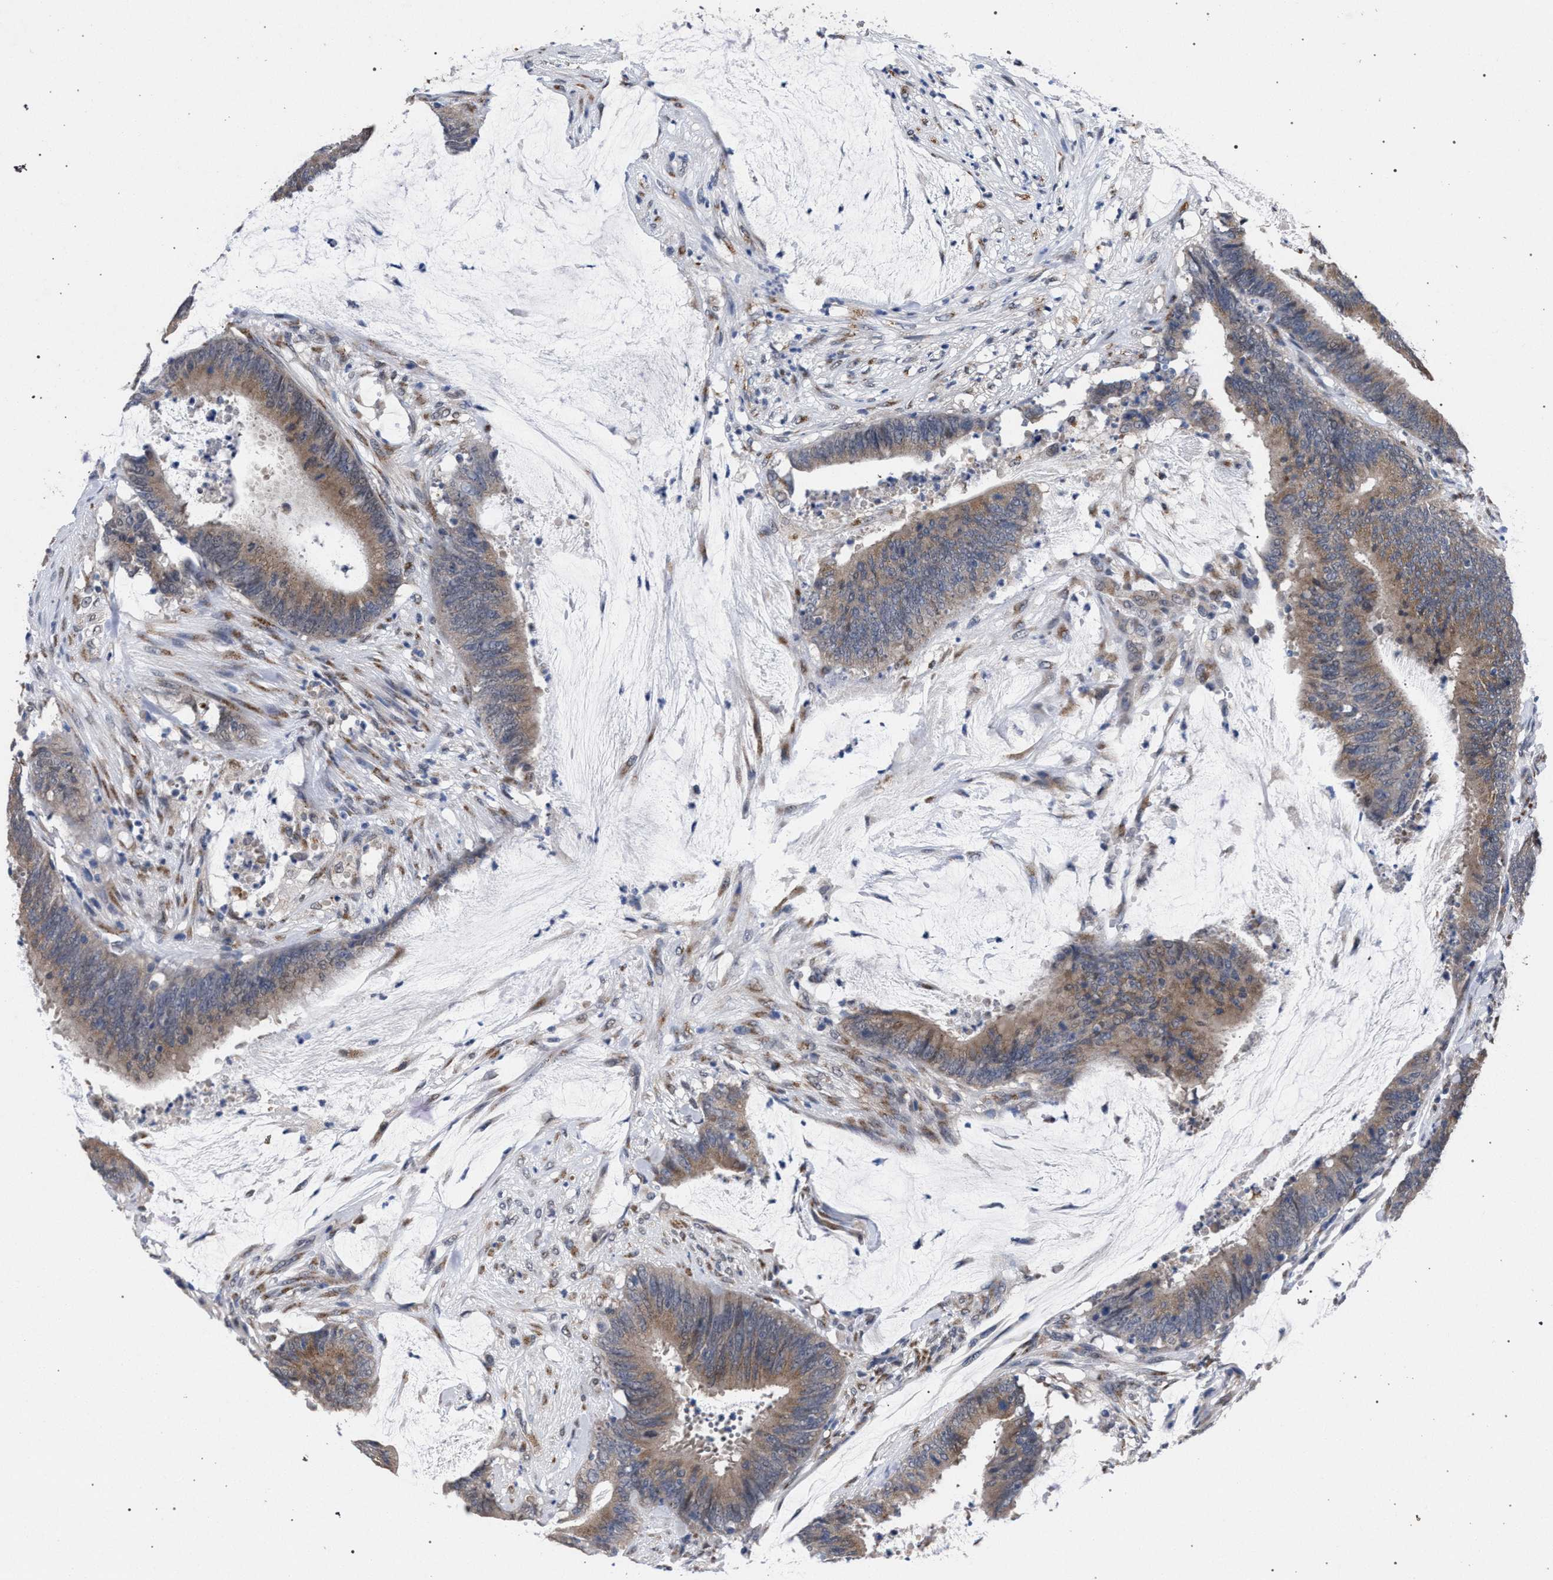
{"staining": {"intensity": "moderate", "quantity": ">75%", "location": "cytoplasmic/membranous"}, "tissue": "colorectal cancer", "cell_type": "Tumor cells", "image_type": "cancer", "snomed": [{"axis": "morphology", "description": "Adenocarcinoma, NOS"}, {"axis": "topography", "description": "Rectum"}], "caption": "Colorectal adenocarcinoma was stained to show a protein in brown. There is medium levels of moderate cytoplasmic/membranous staining in about >75% of tumor cells.", "gene": "GOLGA2", "patient": {"sex": "female", "age": 66}}